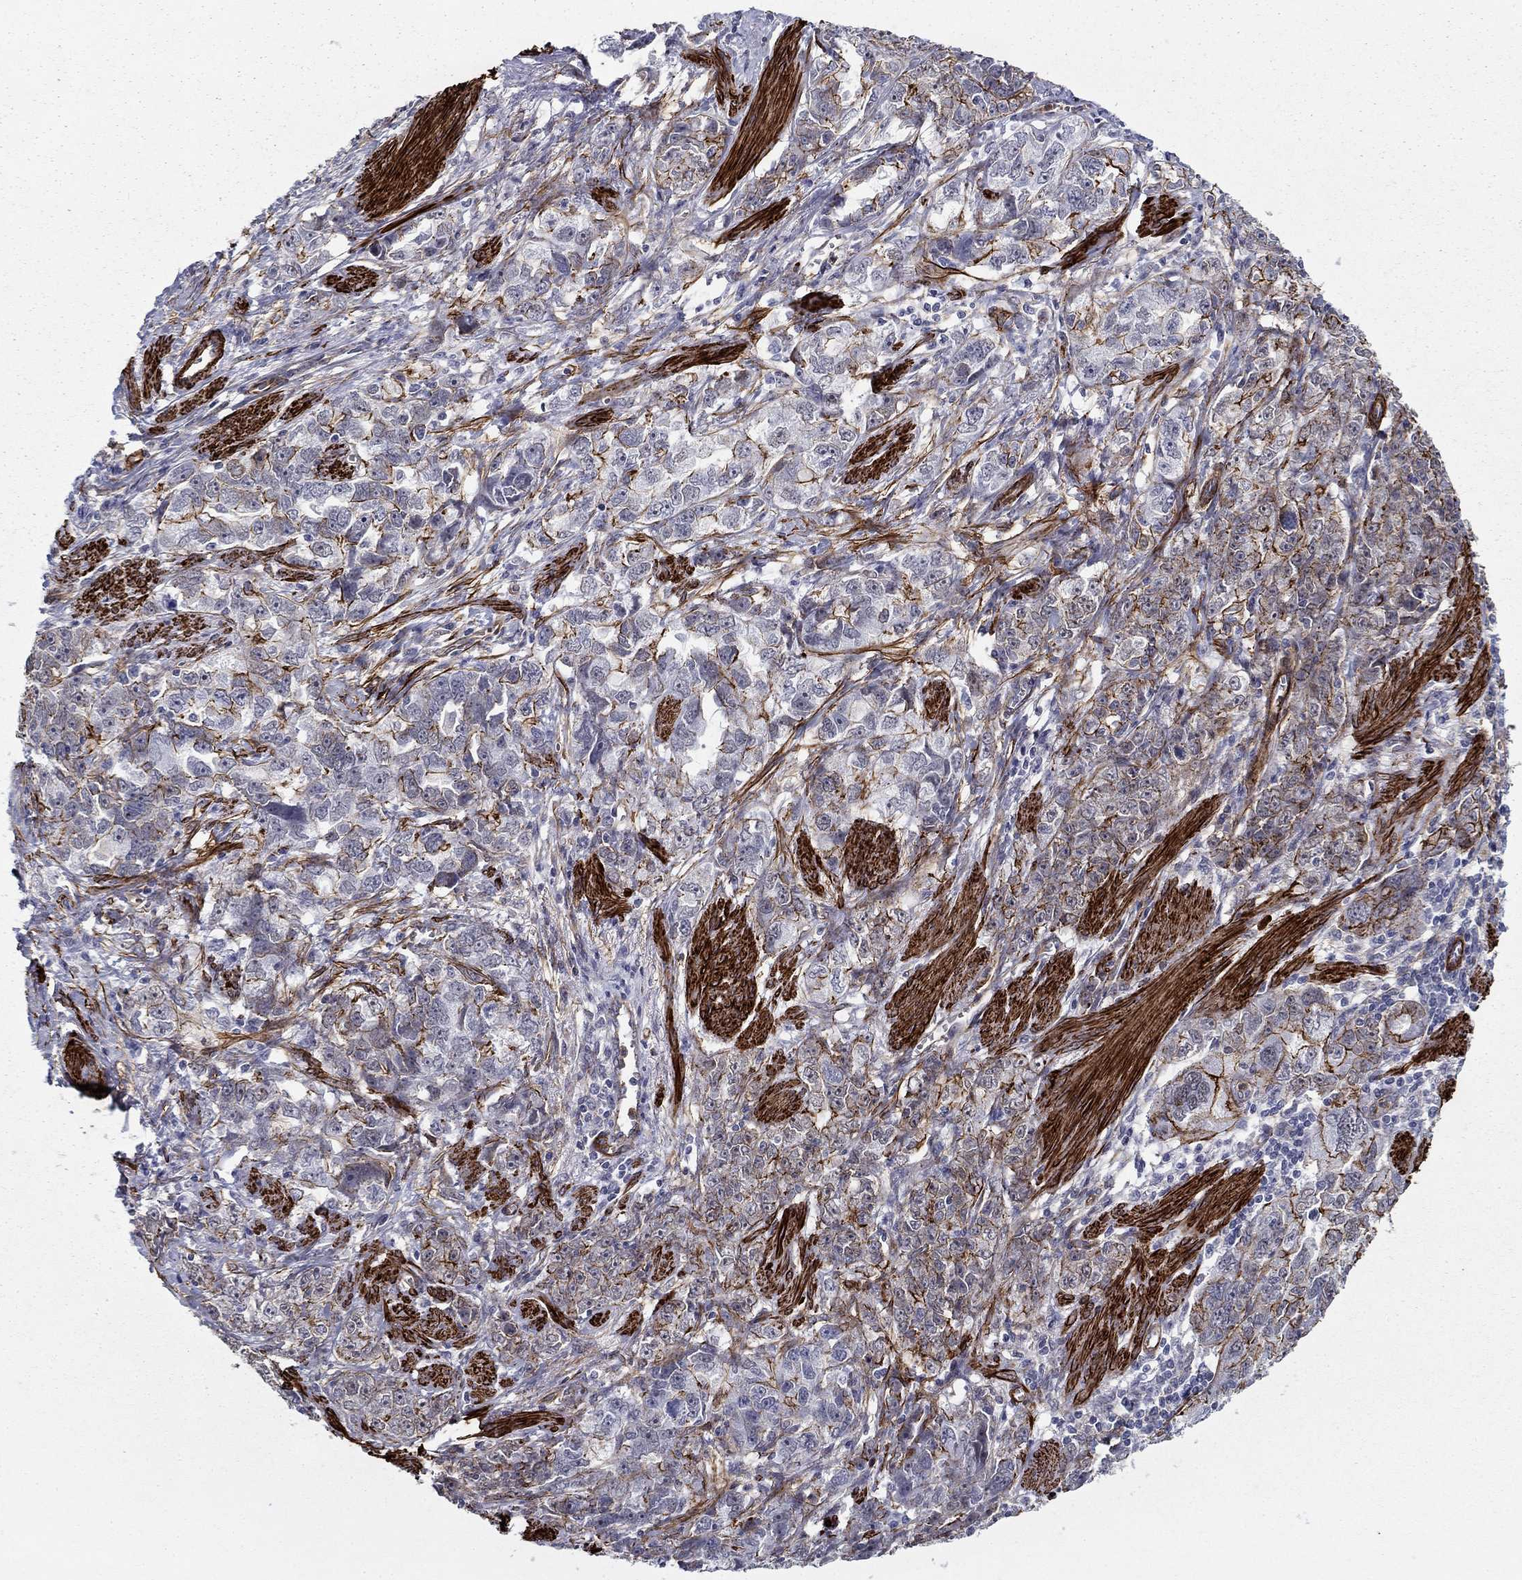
{"staining": {"intensity": "strong", "quantity": "25%-75%", "location": "cytoplasmic/membranous"}, "tissue": "ovarian cancer", "cell_type": "Tumor cells", "image_type": "cancer", "snomed": [{"axis": "morphology", "description": "Cystadenocarcinoma, serous, NOS"}, {"axis": "topography", "description": "Ovary"}], "caption": "A histopathology image showing strong cytoplasmic/membranous positivity in approximately 25%-75% of tumor cells in ovarian cancer, as visualized by brown immunohistochemical staining.", "gene": "KRBA1", "patient": {"sex": "female", "age": 51}}